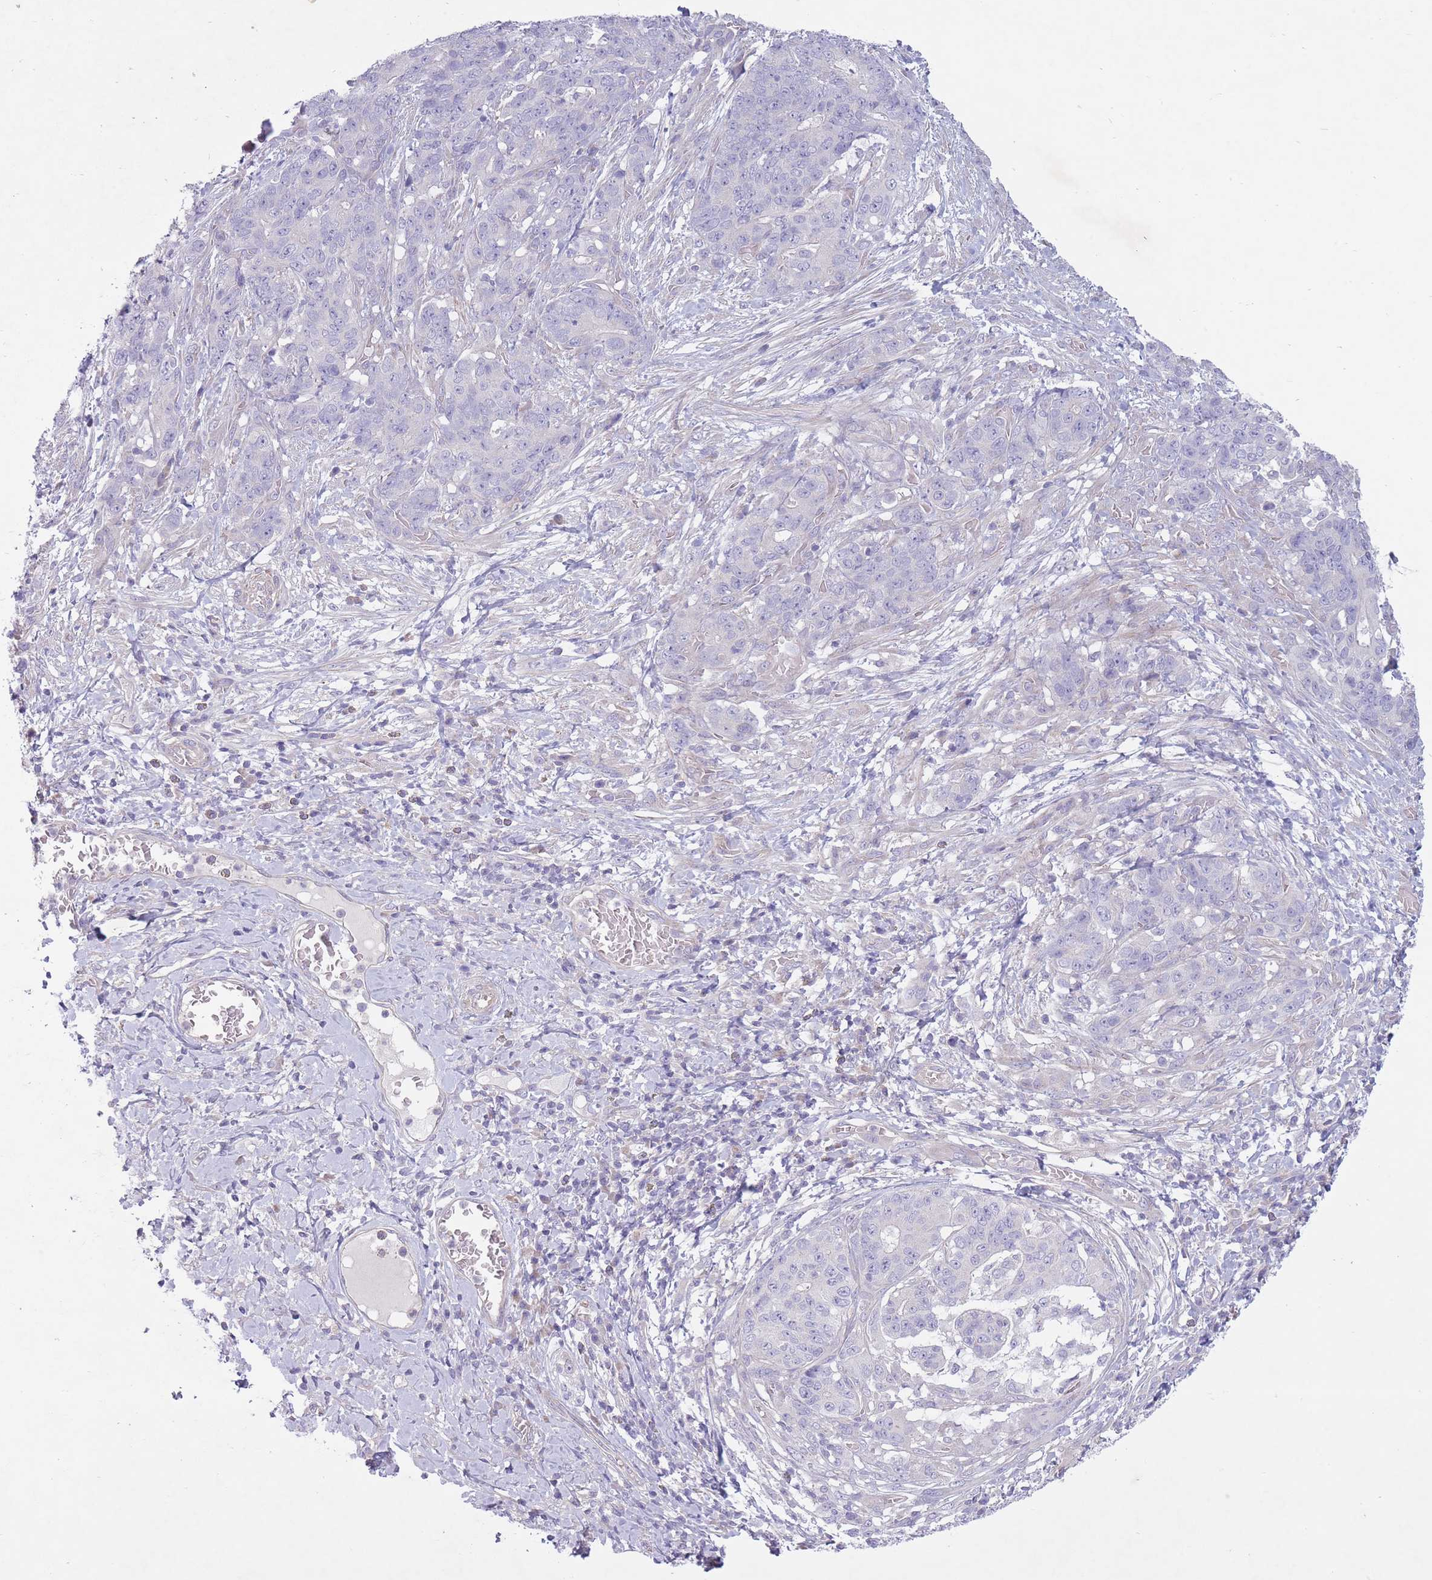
{"staining": {"intensity": "negative", "quantity": "none", "location": "none"}, "tissue": "stomach cancer", "cell_type": "Tumor cells", "image_type": "cancer", "snomed": [{"axis": "morphology", "description": "Normal tissue, NOS"}, {"axis": "morphology", "description": "Adenocarcinoma, NOS"}, {"axis": "topography", "description": "Stomach"}], "caption": "This is a image of immunohistochemistry (IHC) staining of adenocarcinoma (stomach), which shows no staining in tumor cells. Brightfield microscopy of IHC stained with DAB (3,3'-diaminobenzidine) (brown) and hematoxylin (blue), captured at high magnification.", "gene": "PNPLA5", "patient": {"sex": "female", "age": 64}}